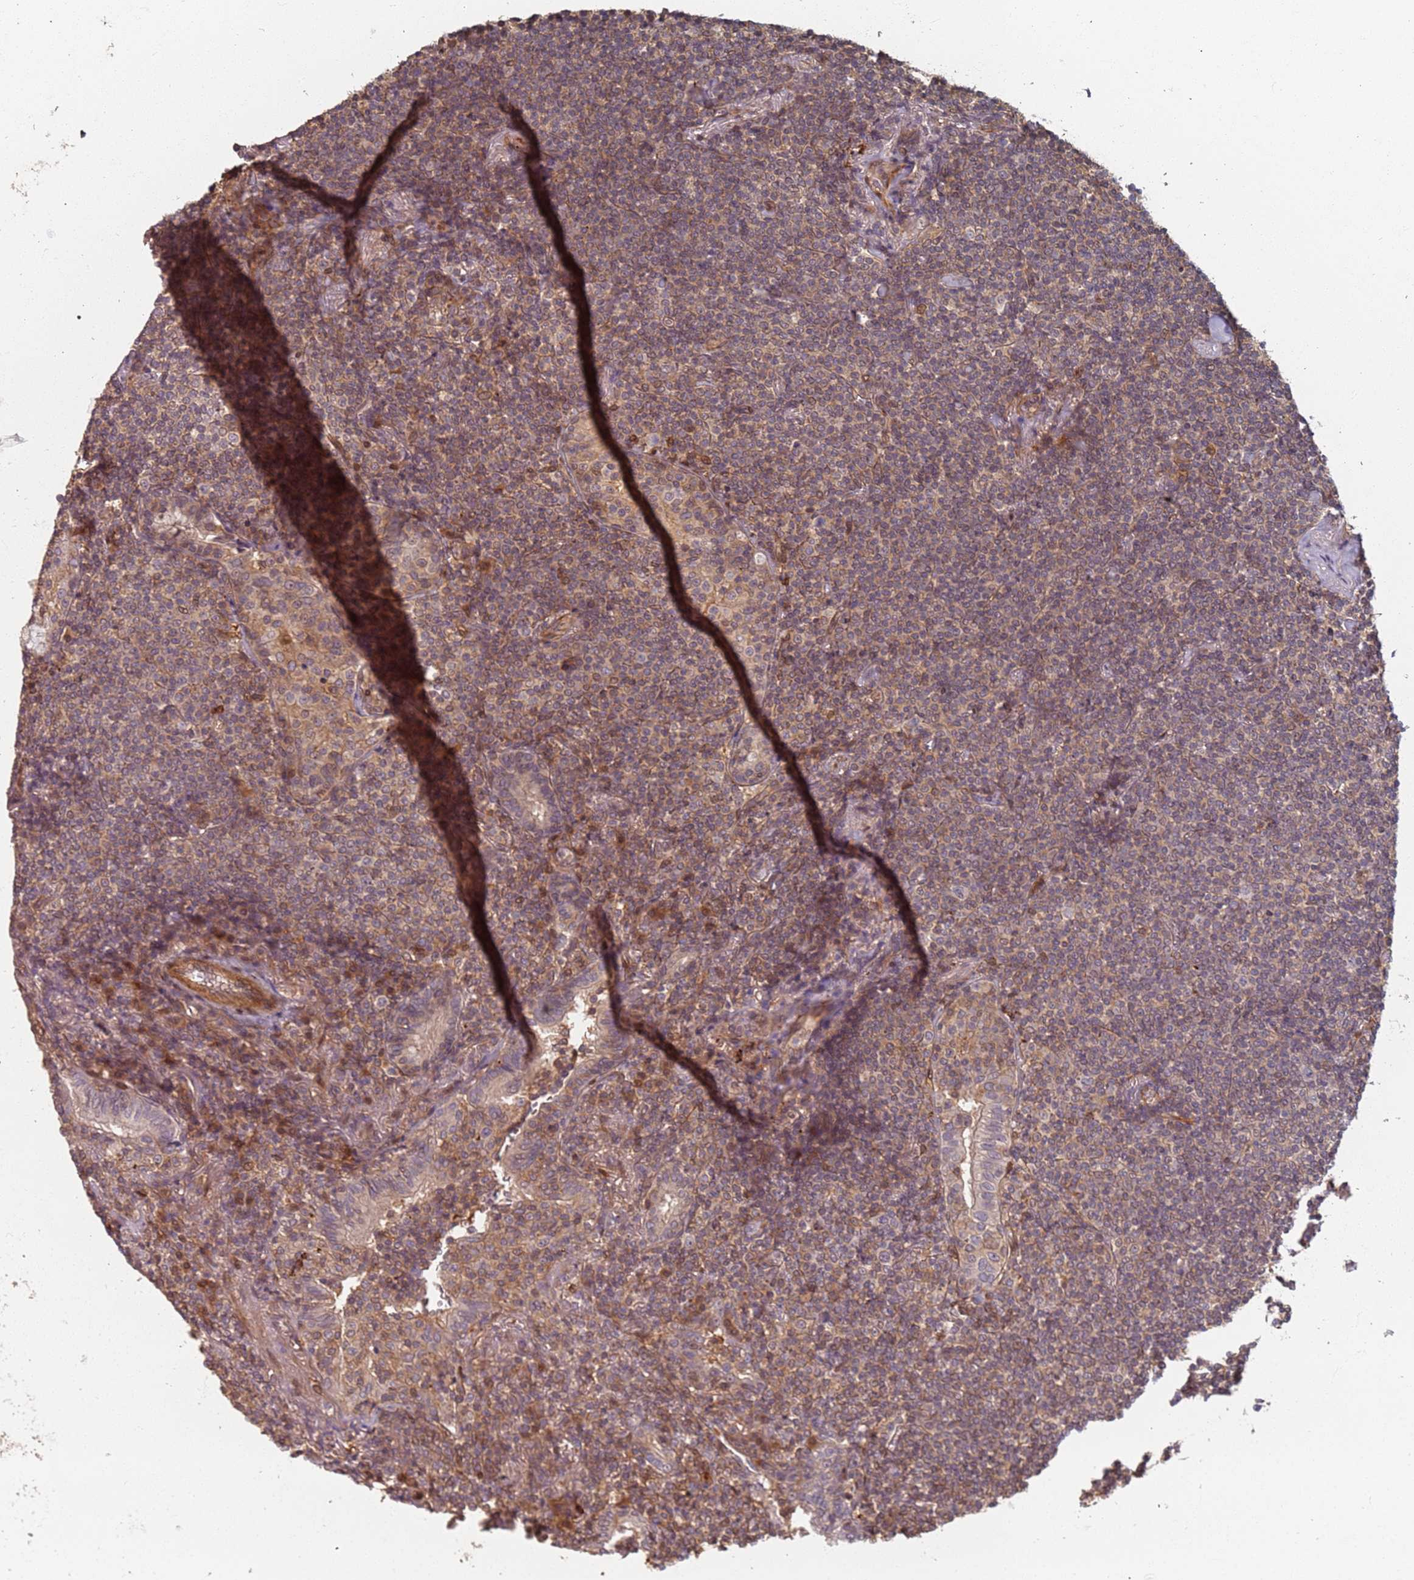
{"staining": {"intensity": "weak", "quantity": "25%-75%", "location": "cytoplasmic/membranous,nuclear"}, "tissue": "lymphoma", "cell_type": "Tumor cells", "image_type": "cancer", "snomed": [{"axis": "morphology", "description": "Malignant lymphoma, non-Hodgkin's type, Low grade"}, {"axis": "topography", "description": "Lung"}], "caption": "Tumor cells demonstrate low levels of weak cytoplasmic/membranous and nuclear staining in approximately 25%-75% of cells in human lymphoma.", "gene": "SDCCAG8", "patient": {"sex": "female", "age": 71}}